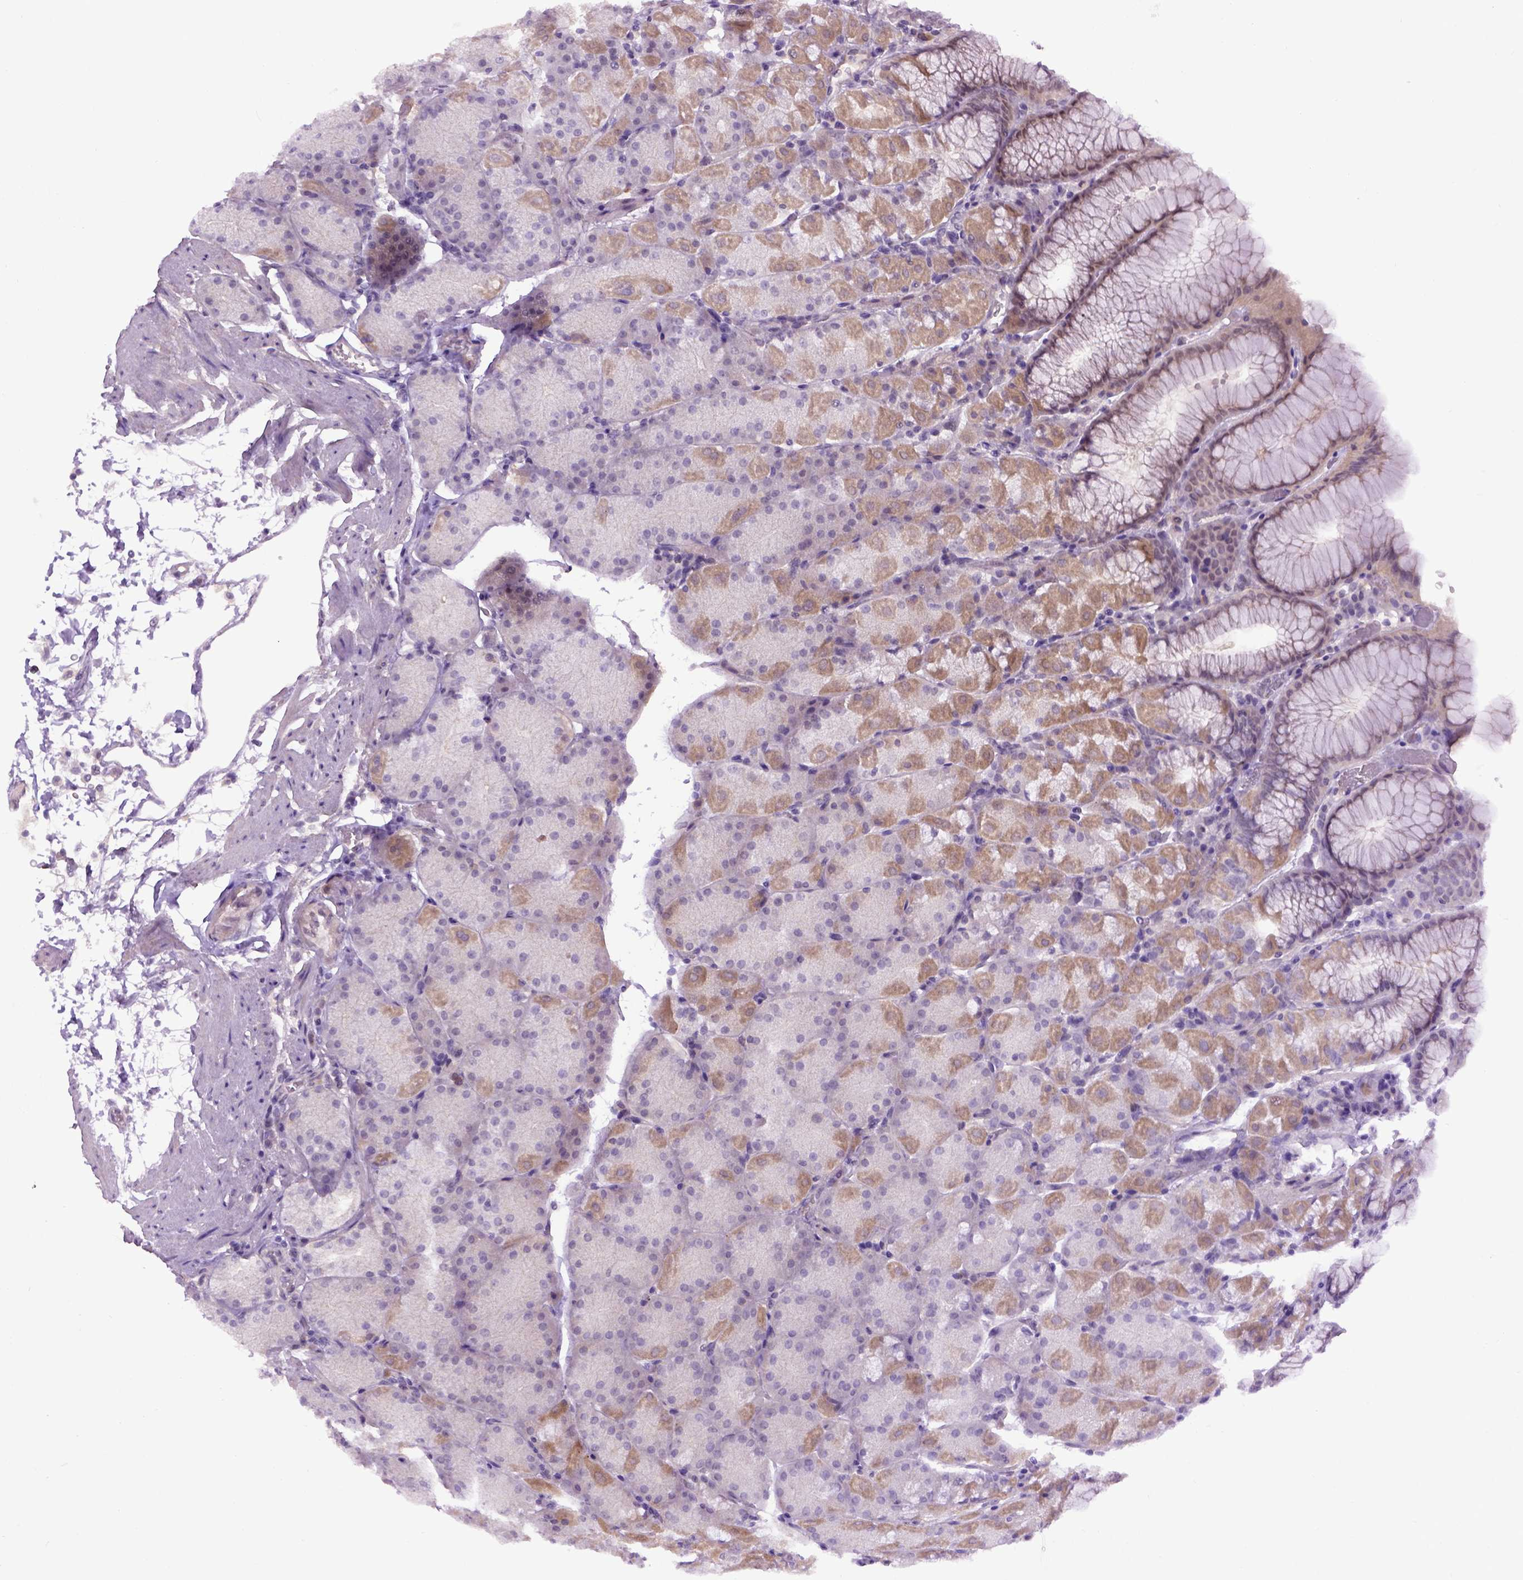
{"staining": {"intensity": "weak", "quantity": "25%-75%", "location": "cytoplasmic/membranous"}, "tissue": "stomach", "cell_type": "Glandular cells", "image_type": "normal", "snomed": [{"axis": "morphology", "description": "Normal tissue, NOS"}, {"axis": "topography", "description": "Stomach, upper"}, {"axis": "topography", "description": "Stomach"}], "caption": "Brown immunohistochemical staining in unremarkable stomach exhibits weak cytoplasmic/membranous positivity in about 25%-75% of glandular cells.", "gene": "EMILIN3", "patient": {"sex": "male", "age": 76}}